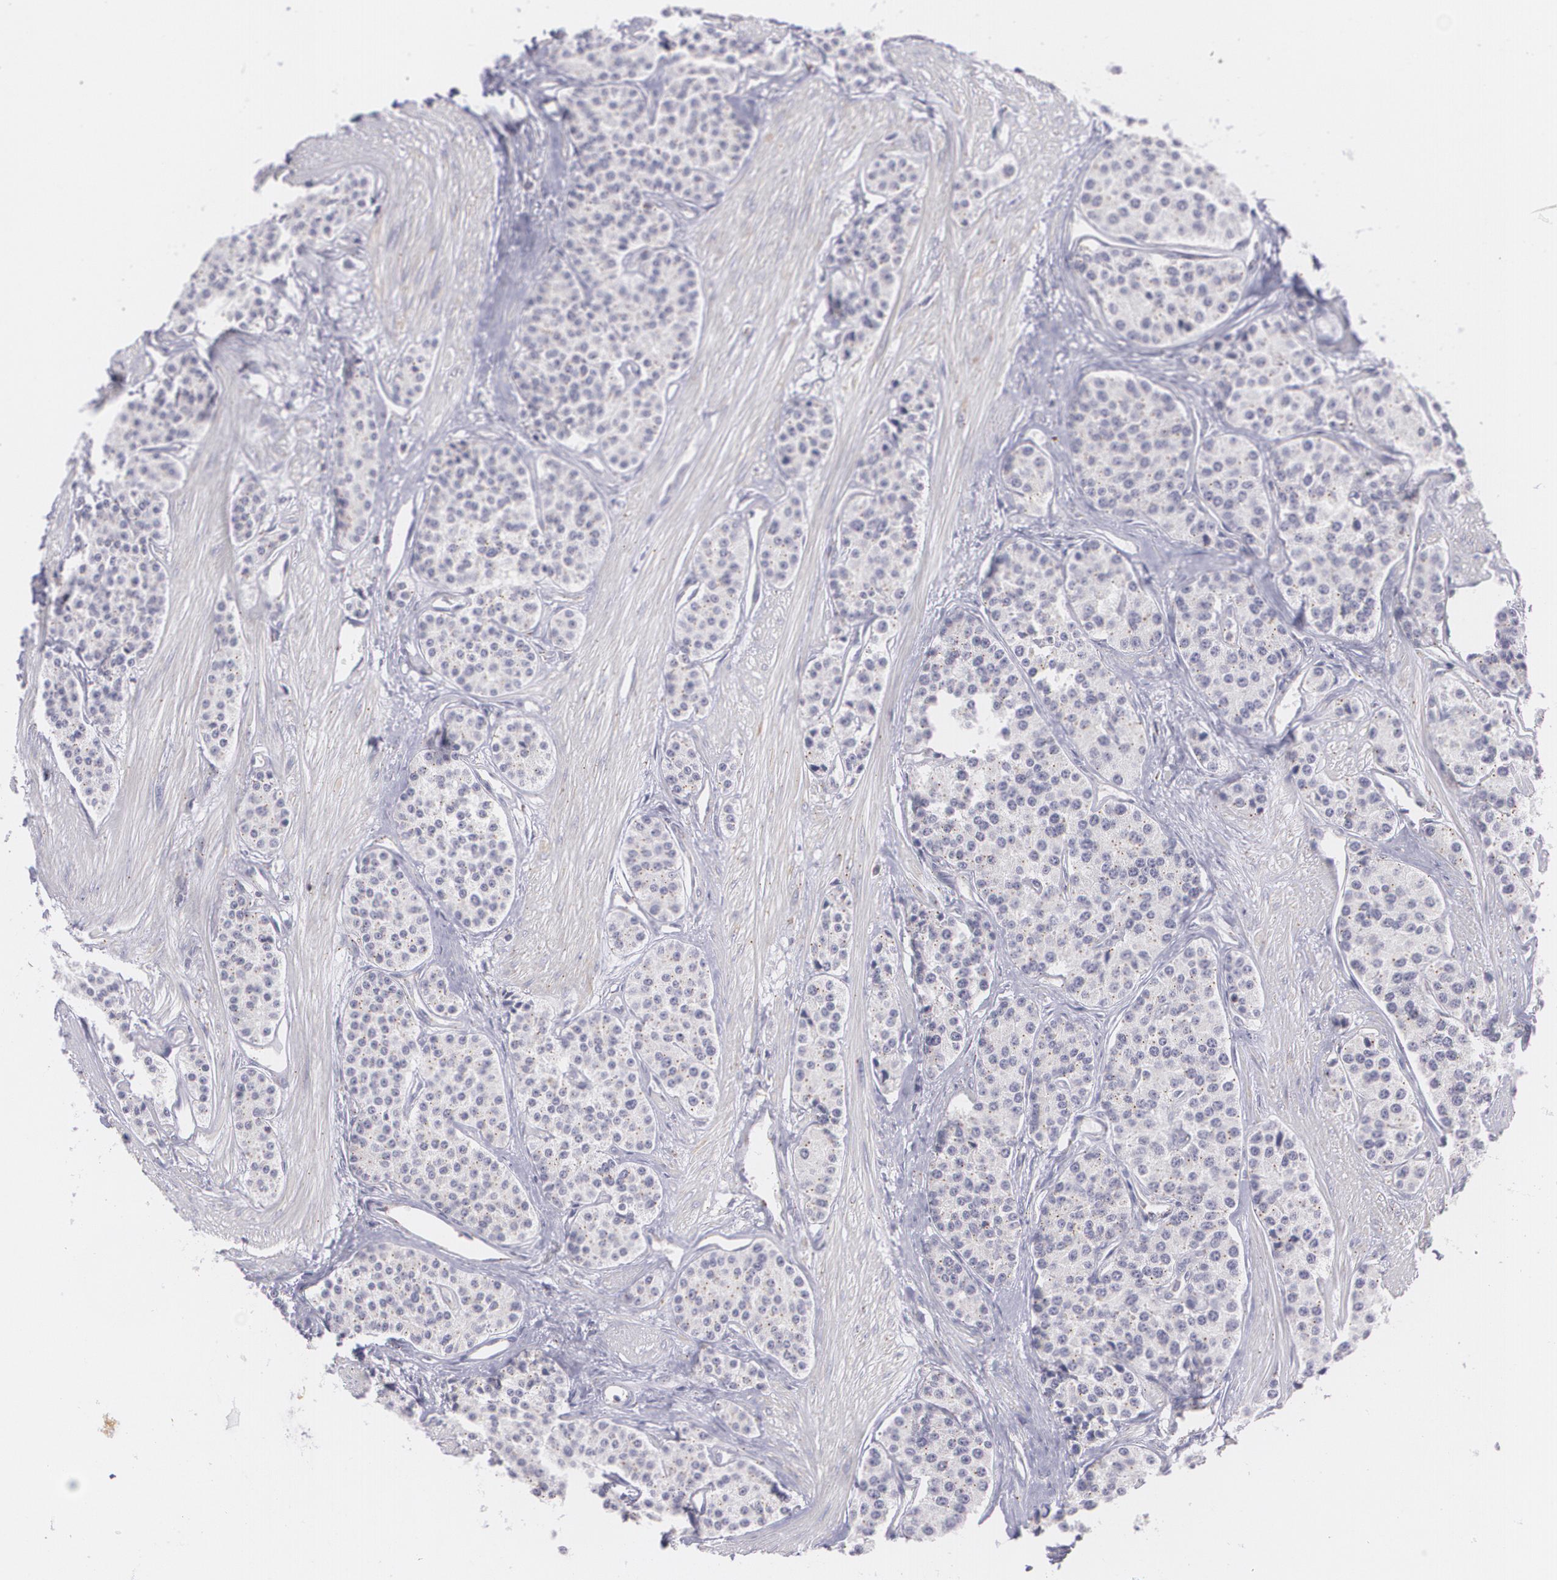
{"staining": {"intensity": "negative", "quantity": "none", "location": "none"}, "tissue": "carcinoid", "cell_type": "Tumor cells", "image_type": "cancer", "snomed": [{"axis": "morphology", "description": "Carcinoid, malignant, NOS"}, {"axis": "topography", "description": "Stomach"}], "caption": "A histopathology image of human carcinoid is negative for staining in tumor cells.", "gene": "CILK1", "patient": {"sex": "female", "age": 76}}